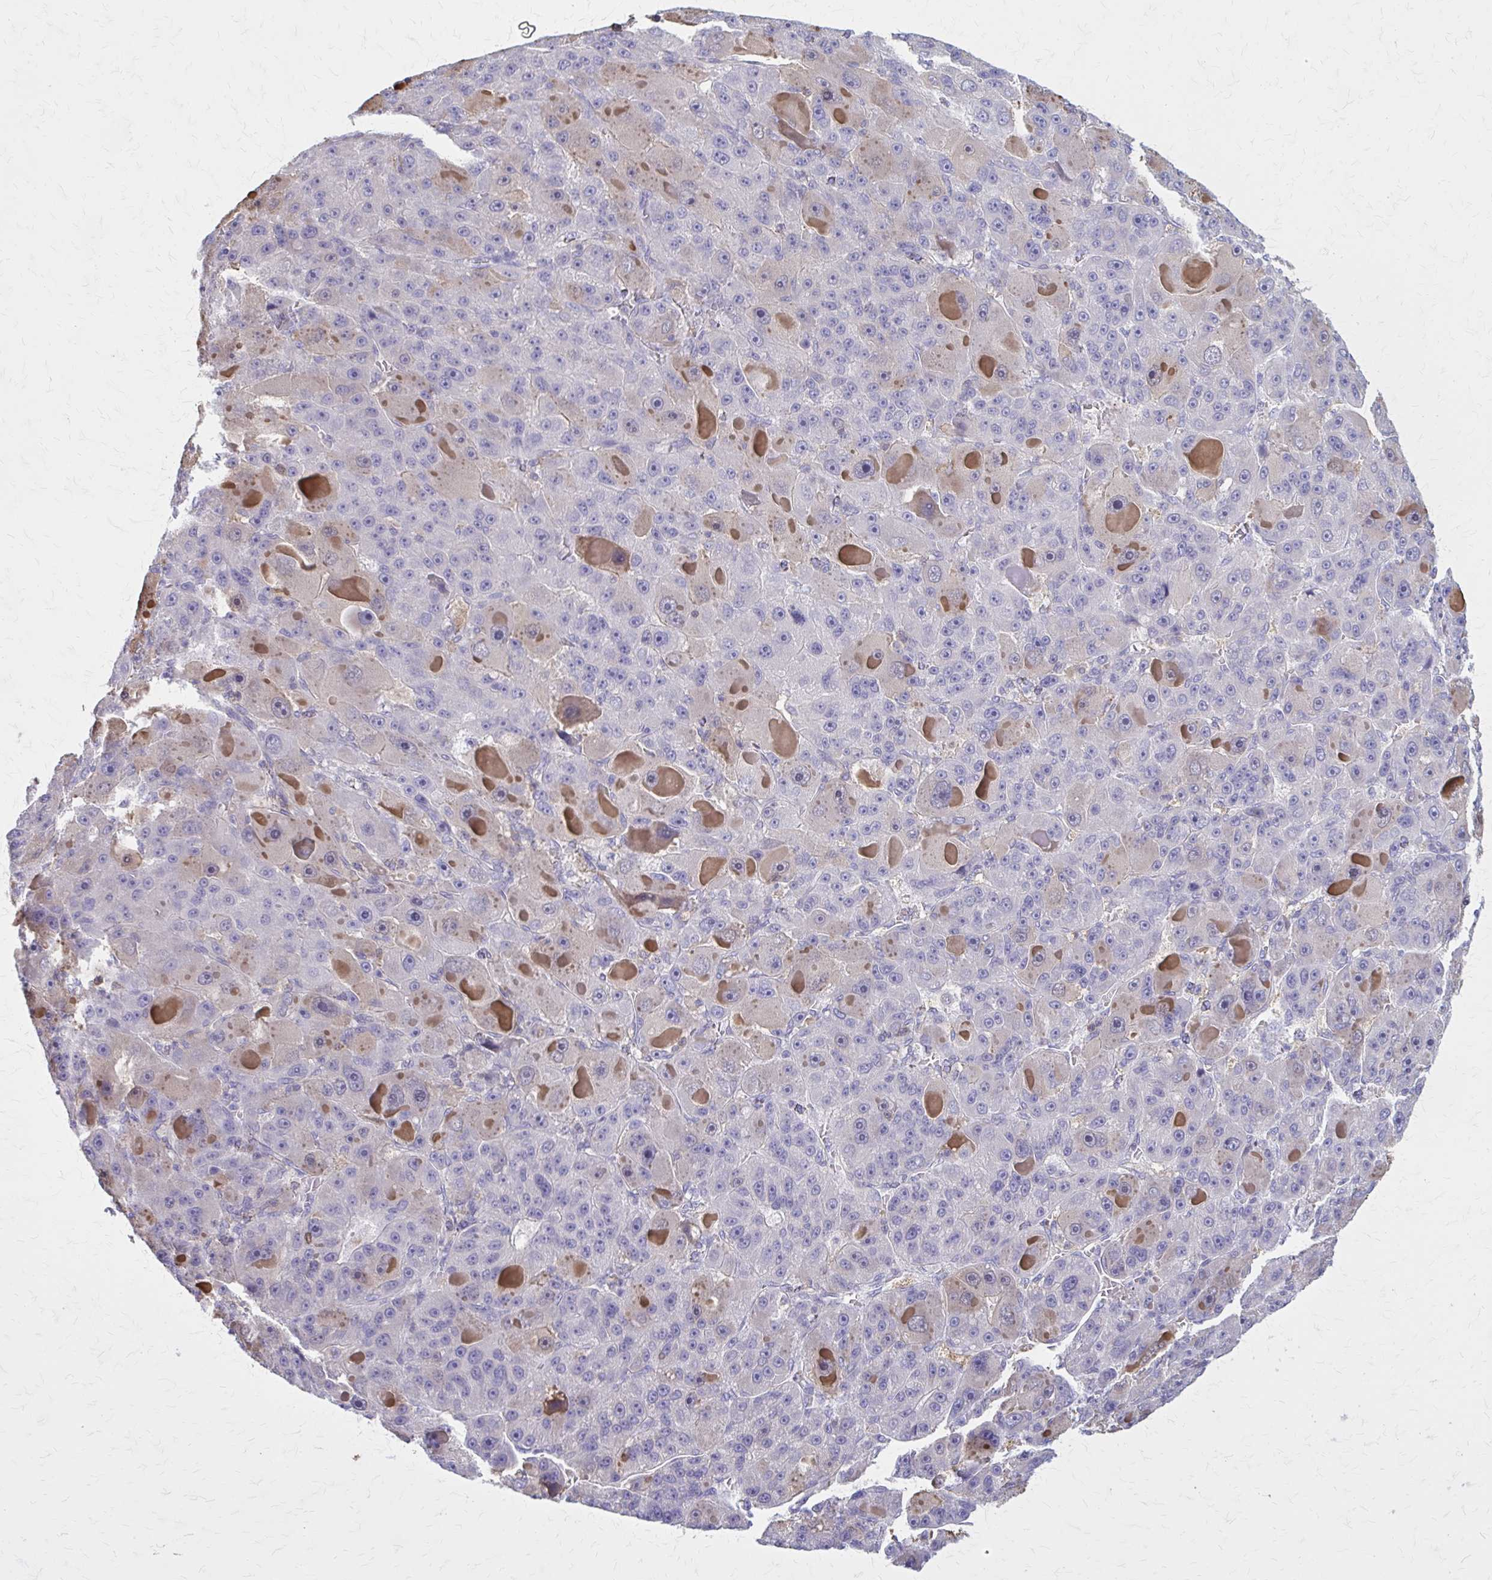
{"staining": {"intensity": "negative", "quantity": "none", "location": "none"}, "tissue": "liver cancer", "cell_type": "Tumor cells", "image_type": "cancer", "snomed": [{"axis": "morphology", "description": "Carcinoma, Hepatocellular, NOS"}, {"axis": "topography", "description": "Liver"}], "caption": "Tumor cells show no significant protein expression in liver hepatocellular carcinoma.", "gene": "PITPNM1", "patient": {"sex": "male", "age": 76}}